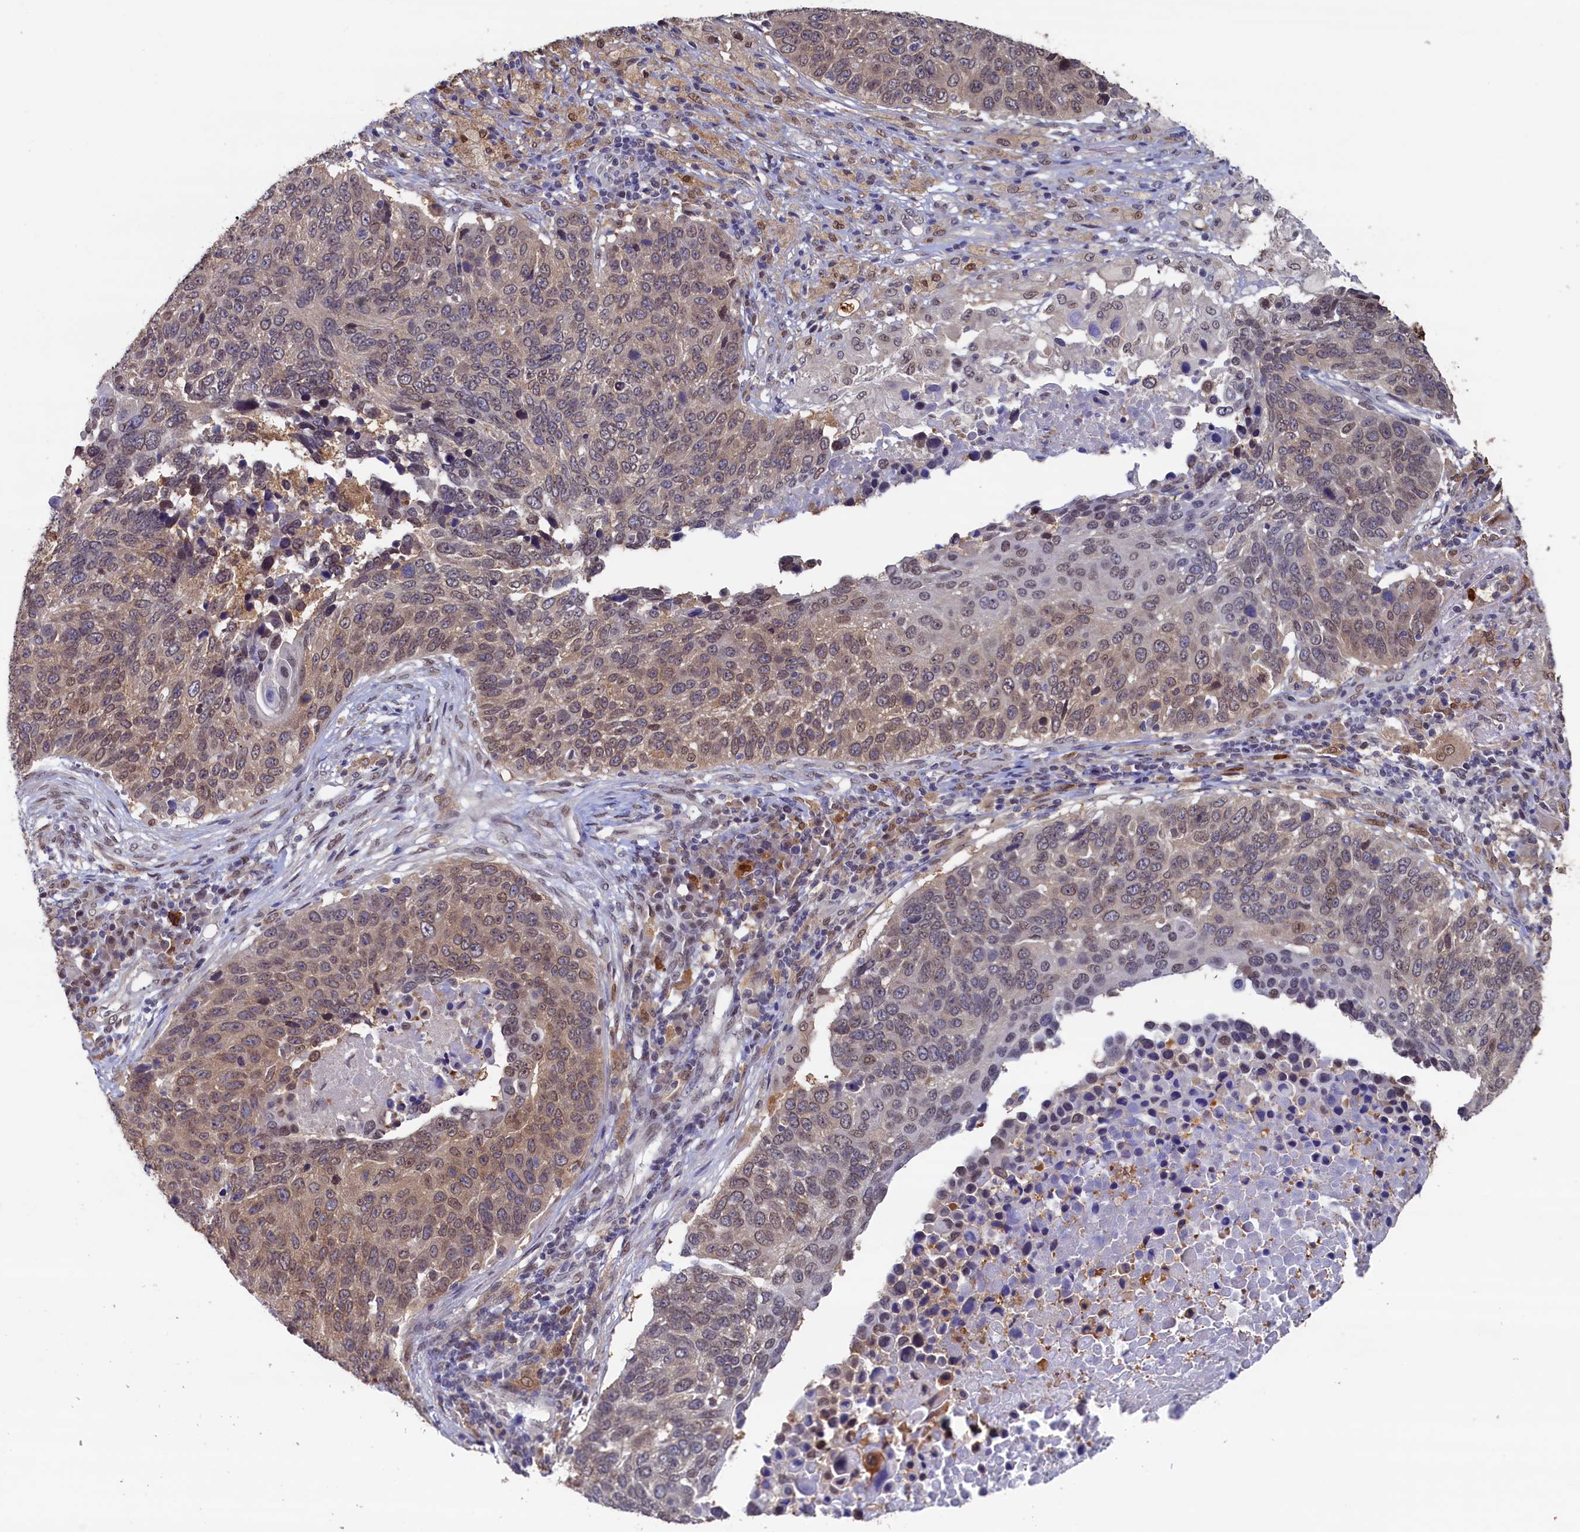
{"staining": {"intensity": "moderate", "quantity": "25%-75%", "location": "cytoplasmic/membranous,nuclear"}, "tissue": "lung cancer", "cell_type": "Tumor cells", "image_type": "cancer", "snomed": [{"axis": "morphology", "description": "Normal tissue, NOS"}, {"axis": "morphology", "description": "Squamous cell carcinoma, NOS"}, {"axis": "topography", "description": "Lymph node"}, {"axis": "topography", "description": "Lung"}], "caption": "Moderate cytoplasmic/membranous and nuclear positivity for a protein is present in about 25%-75% of tumor cells of lung squamous cell carcinoma using immunohistochemistry (IHC).", "gene": "AHCY", "patient": {"sex": "male", "age": 66}}